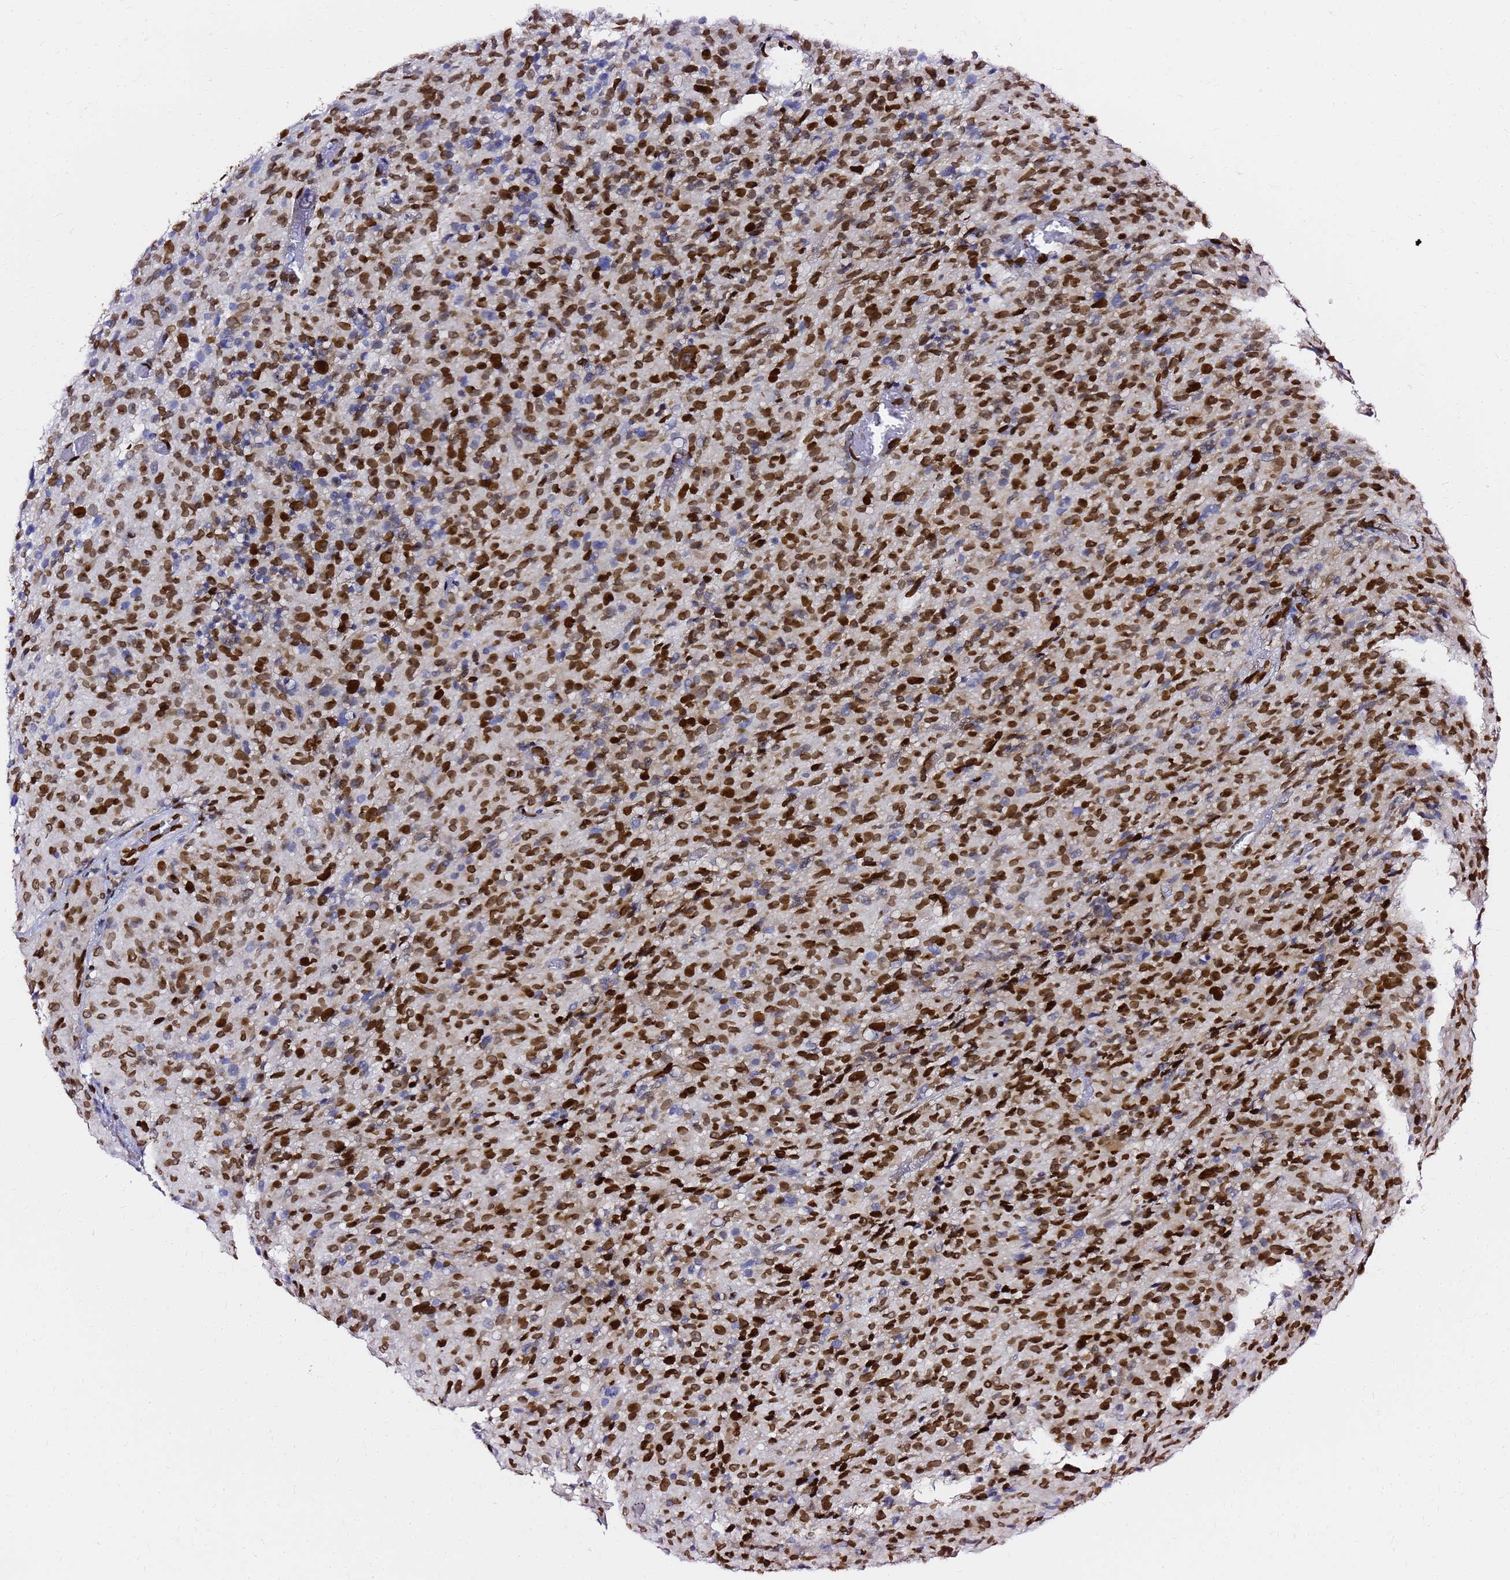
{"staining": {"intensity": "strong", "quantity": ">75%", "location": "nuclear"}, "tissue": "glioma", "cell_type": "Tumor cells", "image_type": "cancer", "snomed": [{"axis": "morphology", "description": "Glioma, malignant, High grade"}, {"axis": "topography", "description": "Brain"}], "caption": "Immunohistochemical staining of malignant glioma (high-grade) demonstrates high levels of strong nuclear positivity in approximately >75% of tumor cells.", "gene": "C6orf141", "patient": {"sex": "female", "age": 57}}